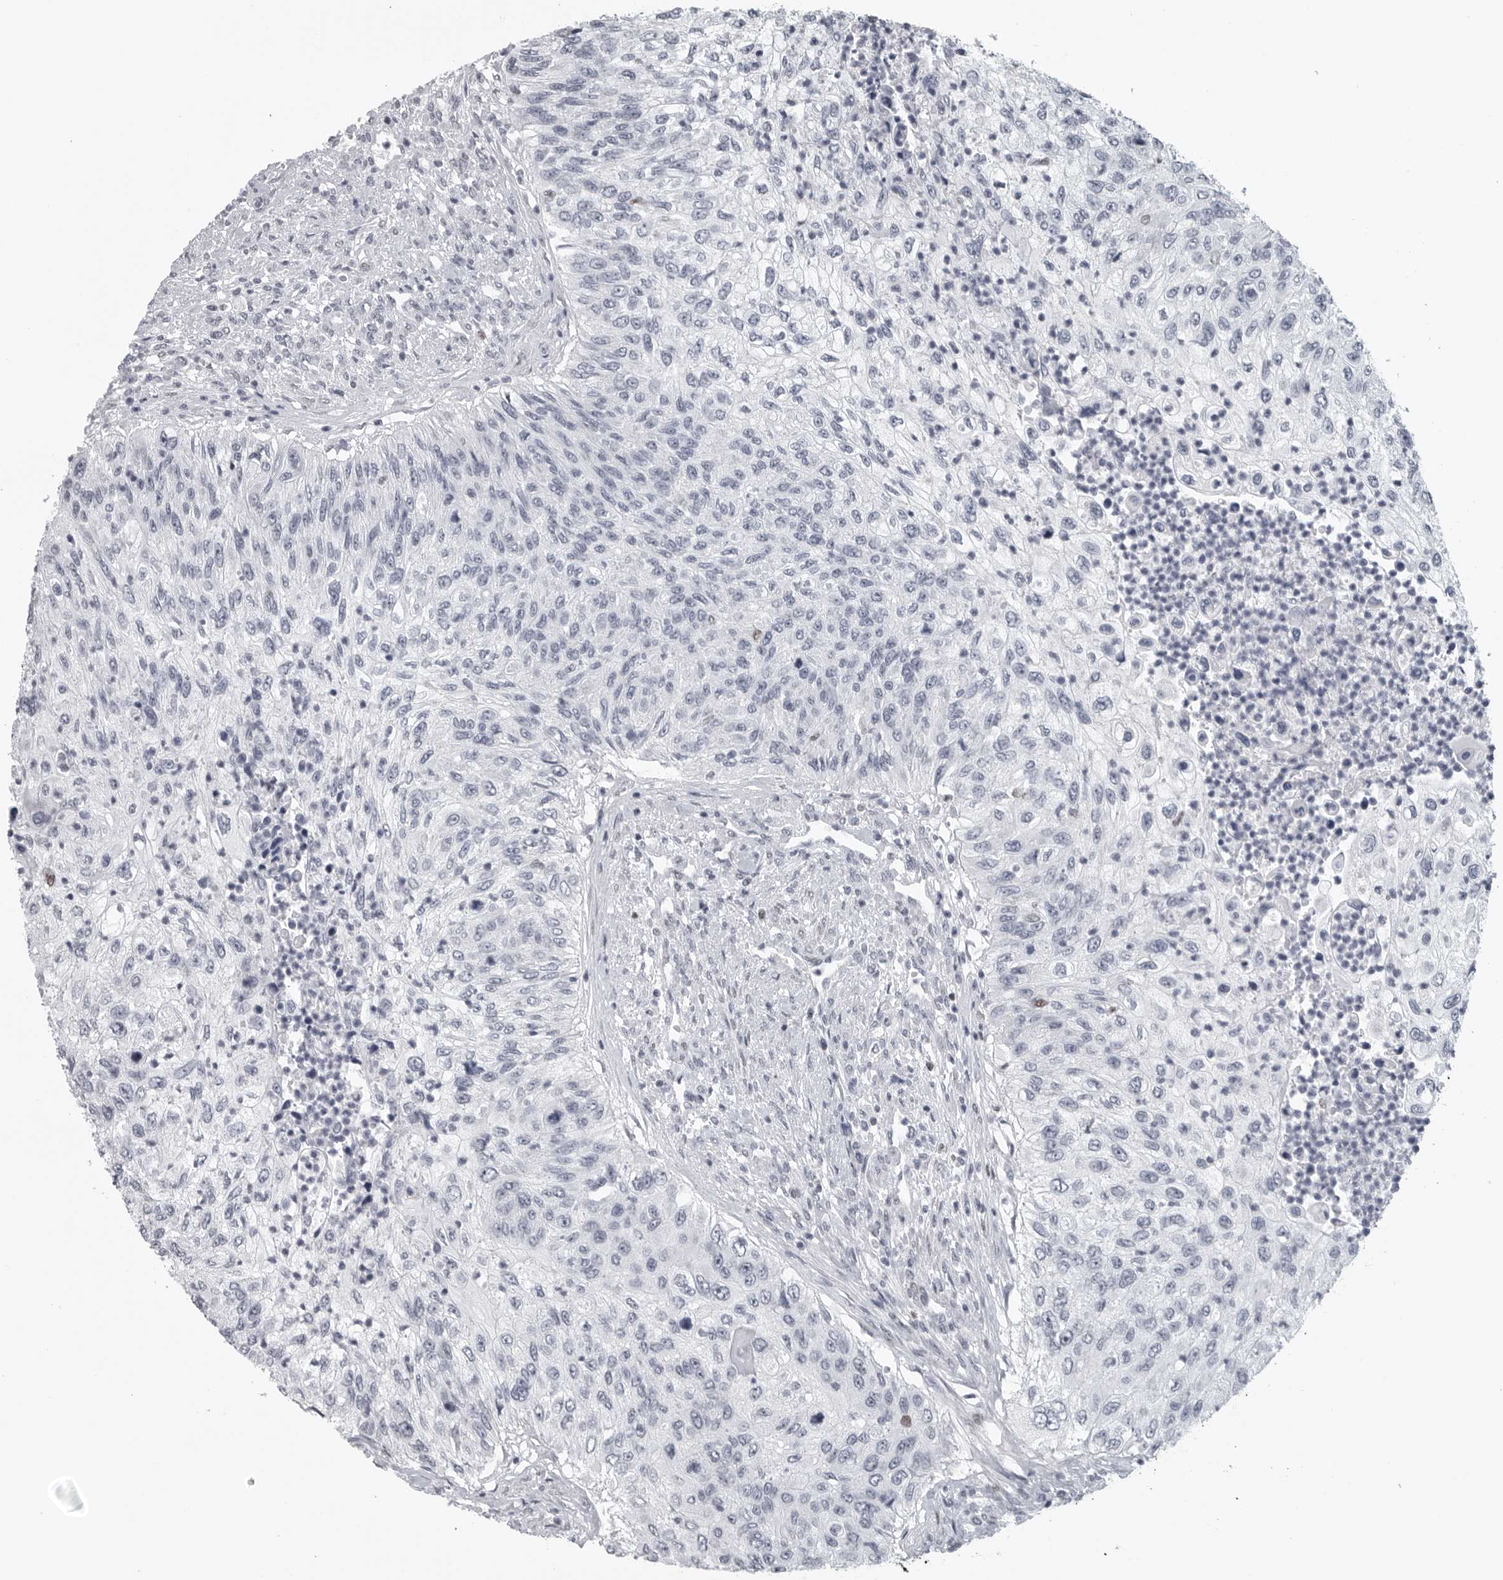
{"staining": {"intensity": "negative", "quantity": "none", "location": "none"}, "tissue": "urothelial cancer", "cell_type": "Tumor cells", "image_type": "cancer", "snomed": [{"axis": "morphology", "description": "Urothelial carcinoma, High grade"}, {"axis": "topography", "description": "Urinary bladder"}], "caption": "Protein analysis of urothelial cancer exhibits no significant staining in tumor cells.", "gene": "SATB2", "patient": {"sex": "female", "age": 60}}